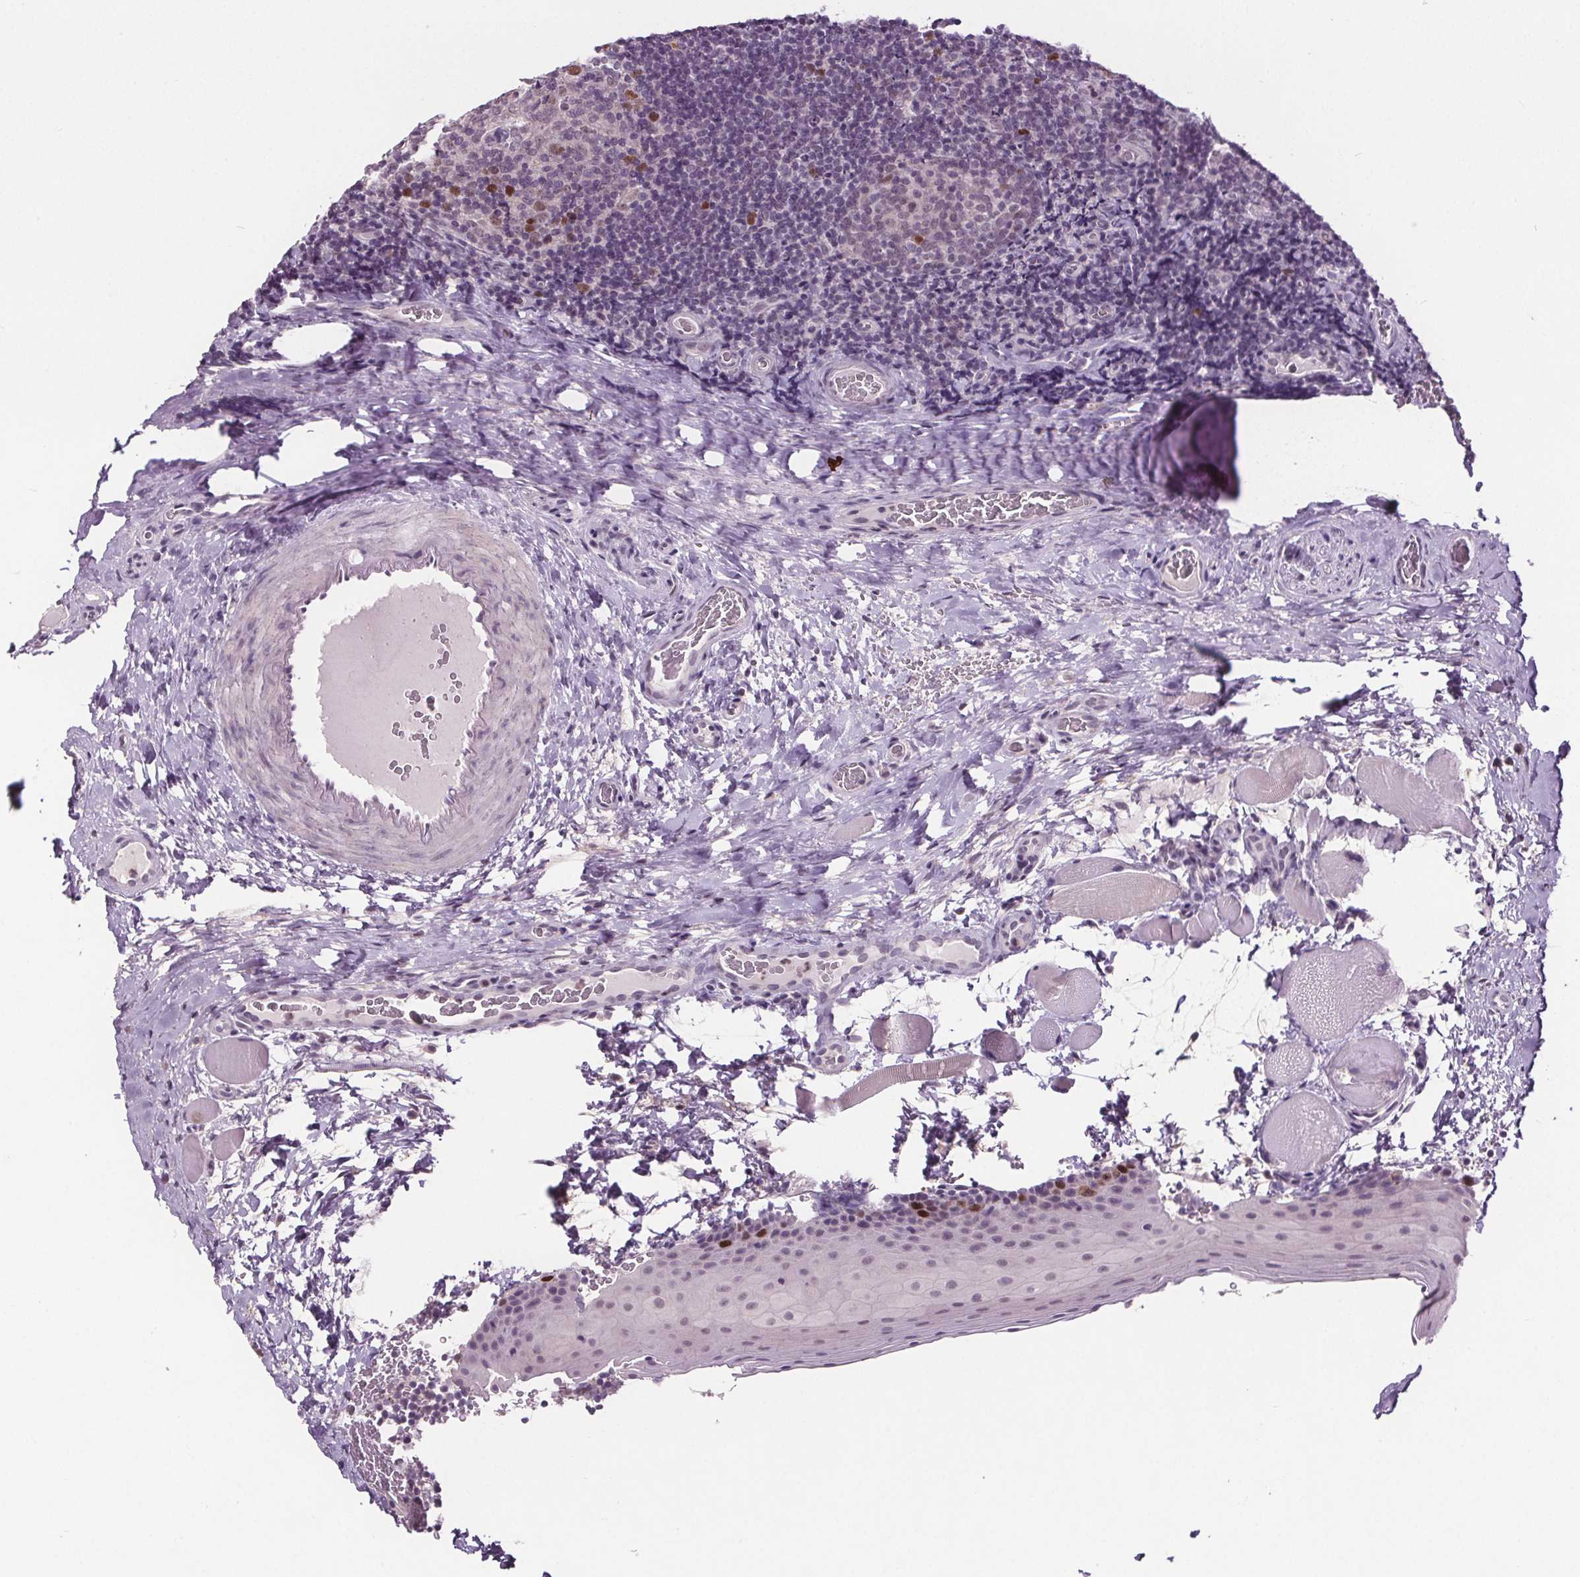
{"staining": {"intensity": "moderate", "quantity": "<25%", "location": "nuclear"}, "tissue": "tonsil", "cell_type": "Germinal center cells", "image_type": "normal", "snomed": [{"axis": "morphology", "description": "Normal tissue, NOS"}, {"axis": "morphology", "description": "Inflammation, NOS"}, {"axis": "topography", "description": "Tonsil"}], "caption": "Immunohistochemistry (IHC) (DAB (3,3'-diaminobenzidine)) staining of unremarkable human tonsil displays moderate nuclear protein staining in about <25% of germinal center cells.", "gene": "CENPF", "patient": {"sex": "female", "age": 31}}